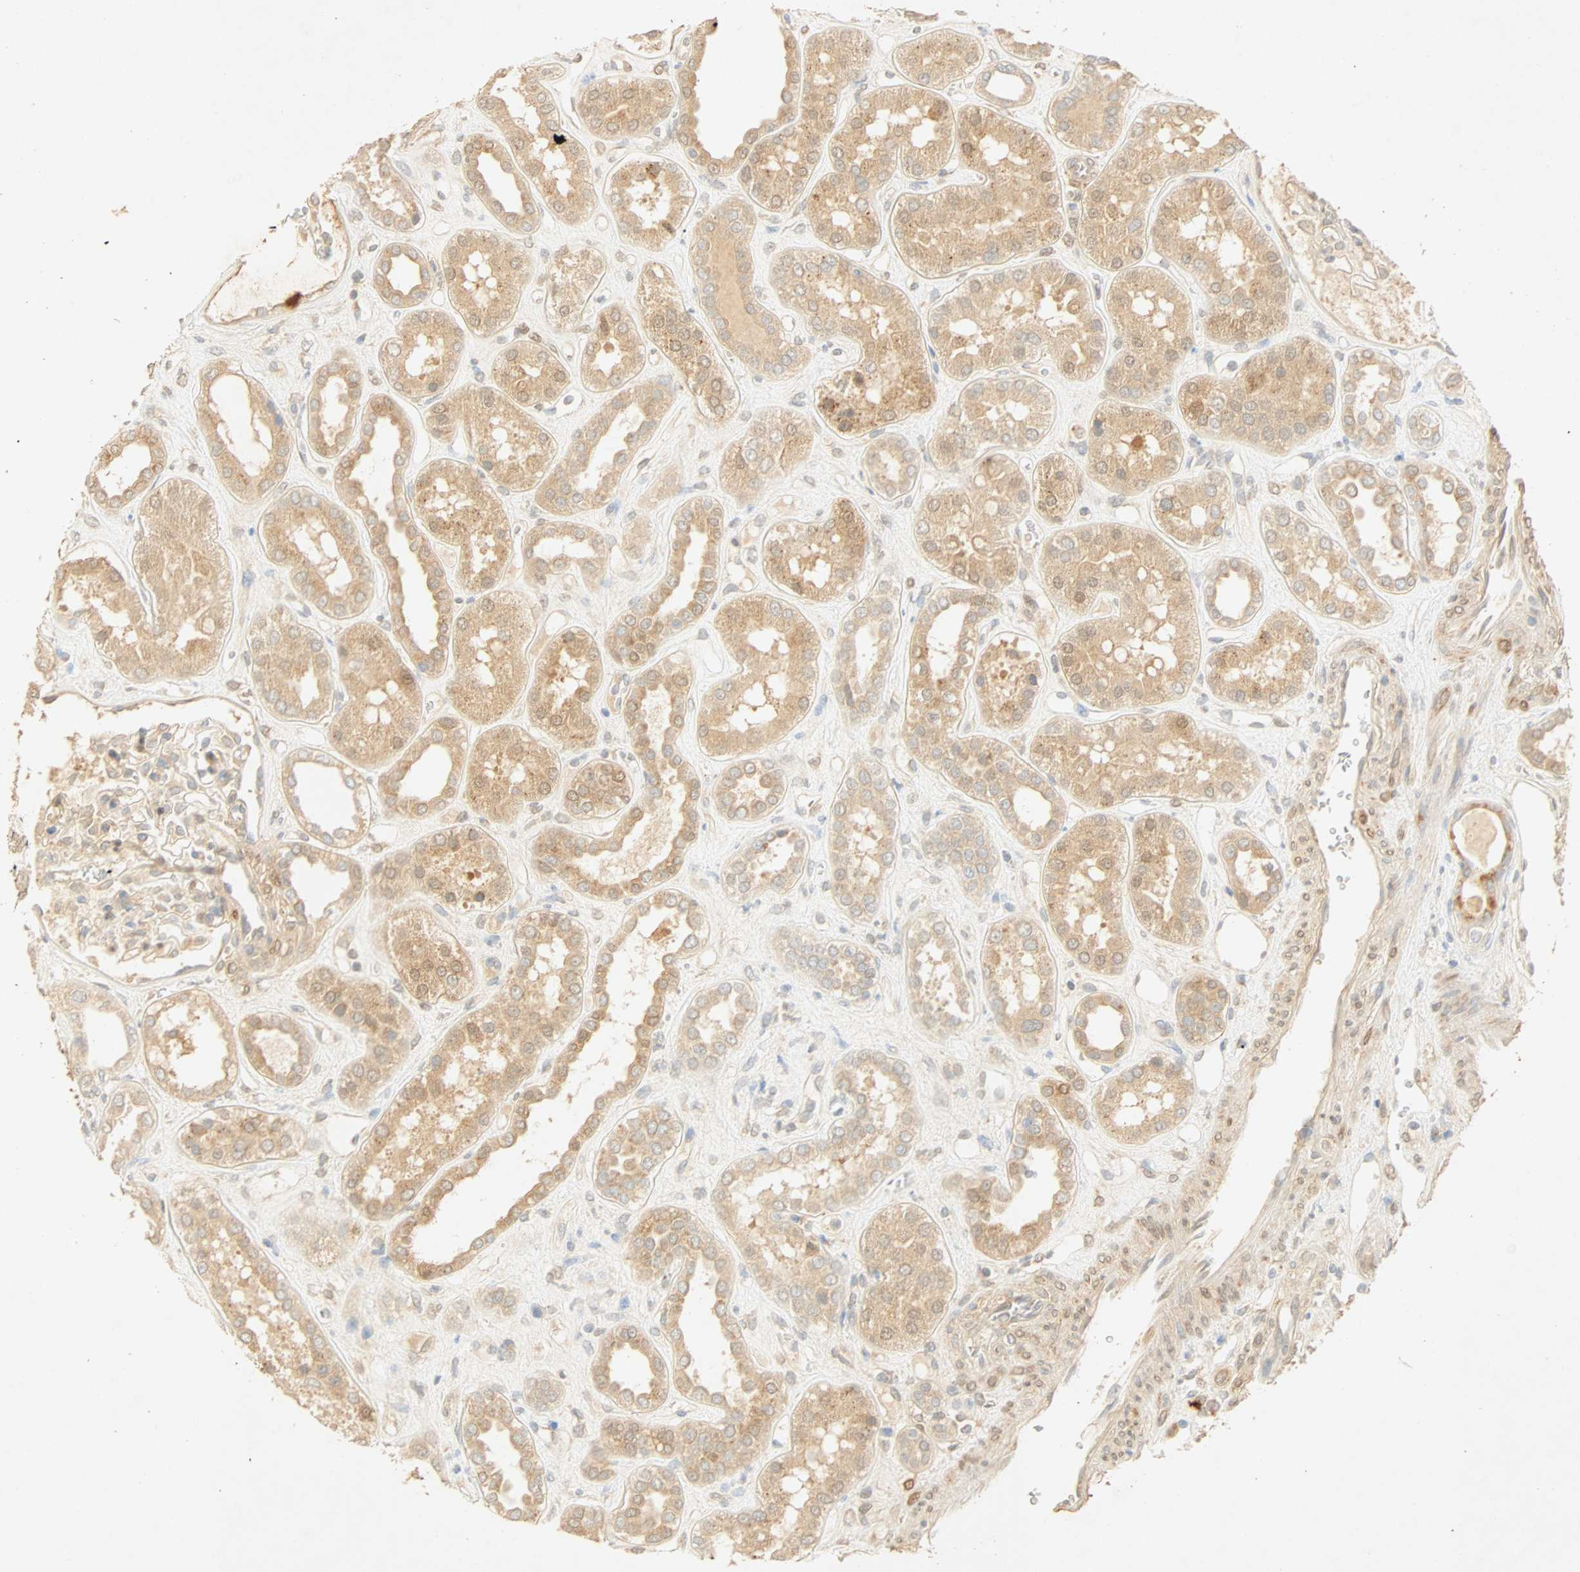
{"staining": {"intensity": "weak", "quantity": "<25%", "location": "cytoplasmic/membranous"}, "tissue": "kidney", "cell_type": "Cells in glomeruli", "image_type": "normal", "snomed": [{"axis": "morphology", "description": "Normal tissue, NOS"}, {"axis": "topography", "description": "Kidney"}], "caption": "The micrograph exhibits no staining of cells in glomeruli in unremarkable kidney. (Stains: DAB (3,3'-diaminobenzidine) immunohistochemistry with hematoxylin counter stain, Microscopy: brightfield microscopy at high magnification).", "gene": "SELENBP1", "patient": {"sex": "male", "age": 59}}